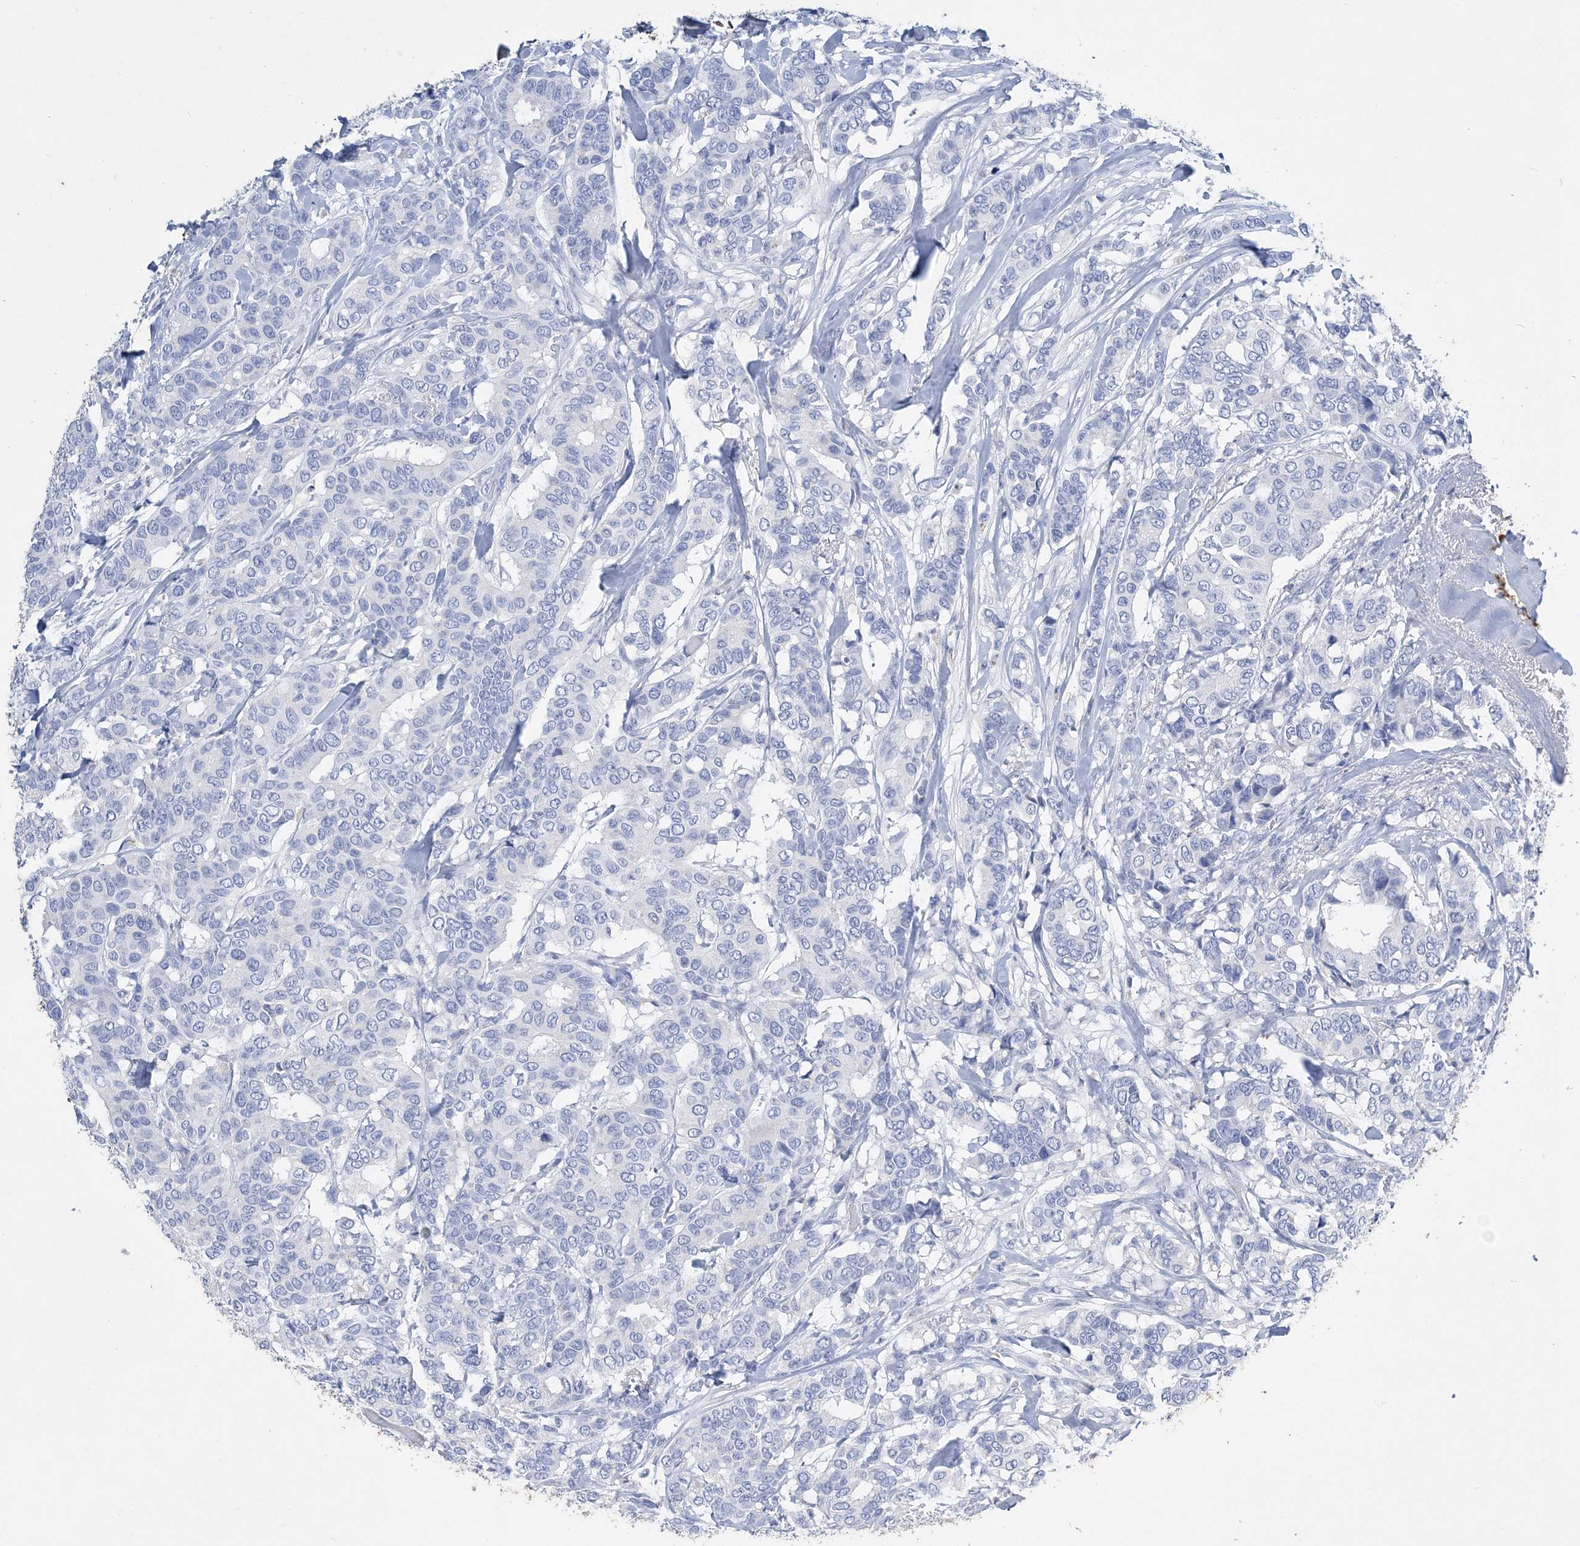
{"staining": {"intensity": "negative", "quantity": "none", "location": "none"}, "tissue": "breast cancer", "cell_type": "Tumor cells", "image_type": "cancer", "snomed": [{"axis": "morphology", "description": "Duct carcinoma"}, {"axis": "topography", "description": "Breast"}], "caption": "Tumor cells are negative for brown protein staining in breast cancer (intraductal carcinoma).", "gene": "COPS8", "patient": {"sex": "female", "age": 87}}